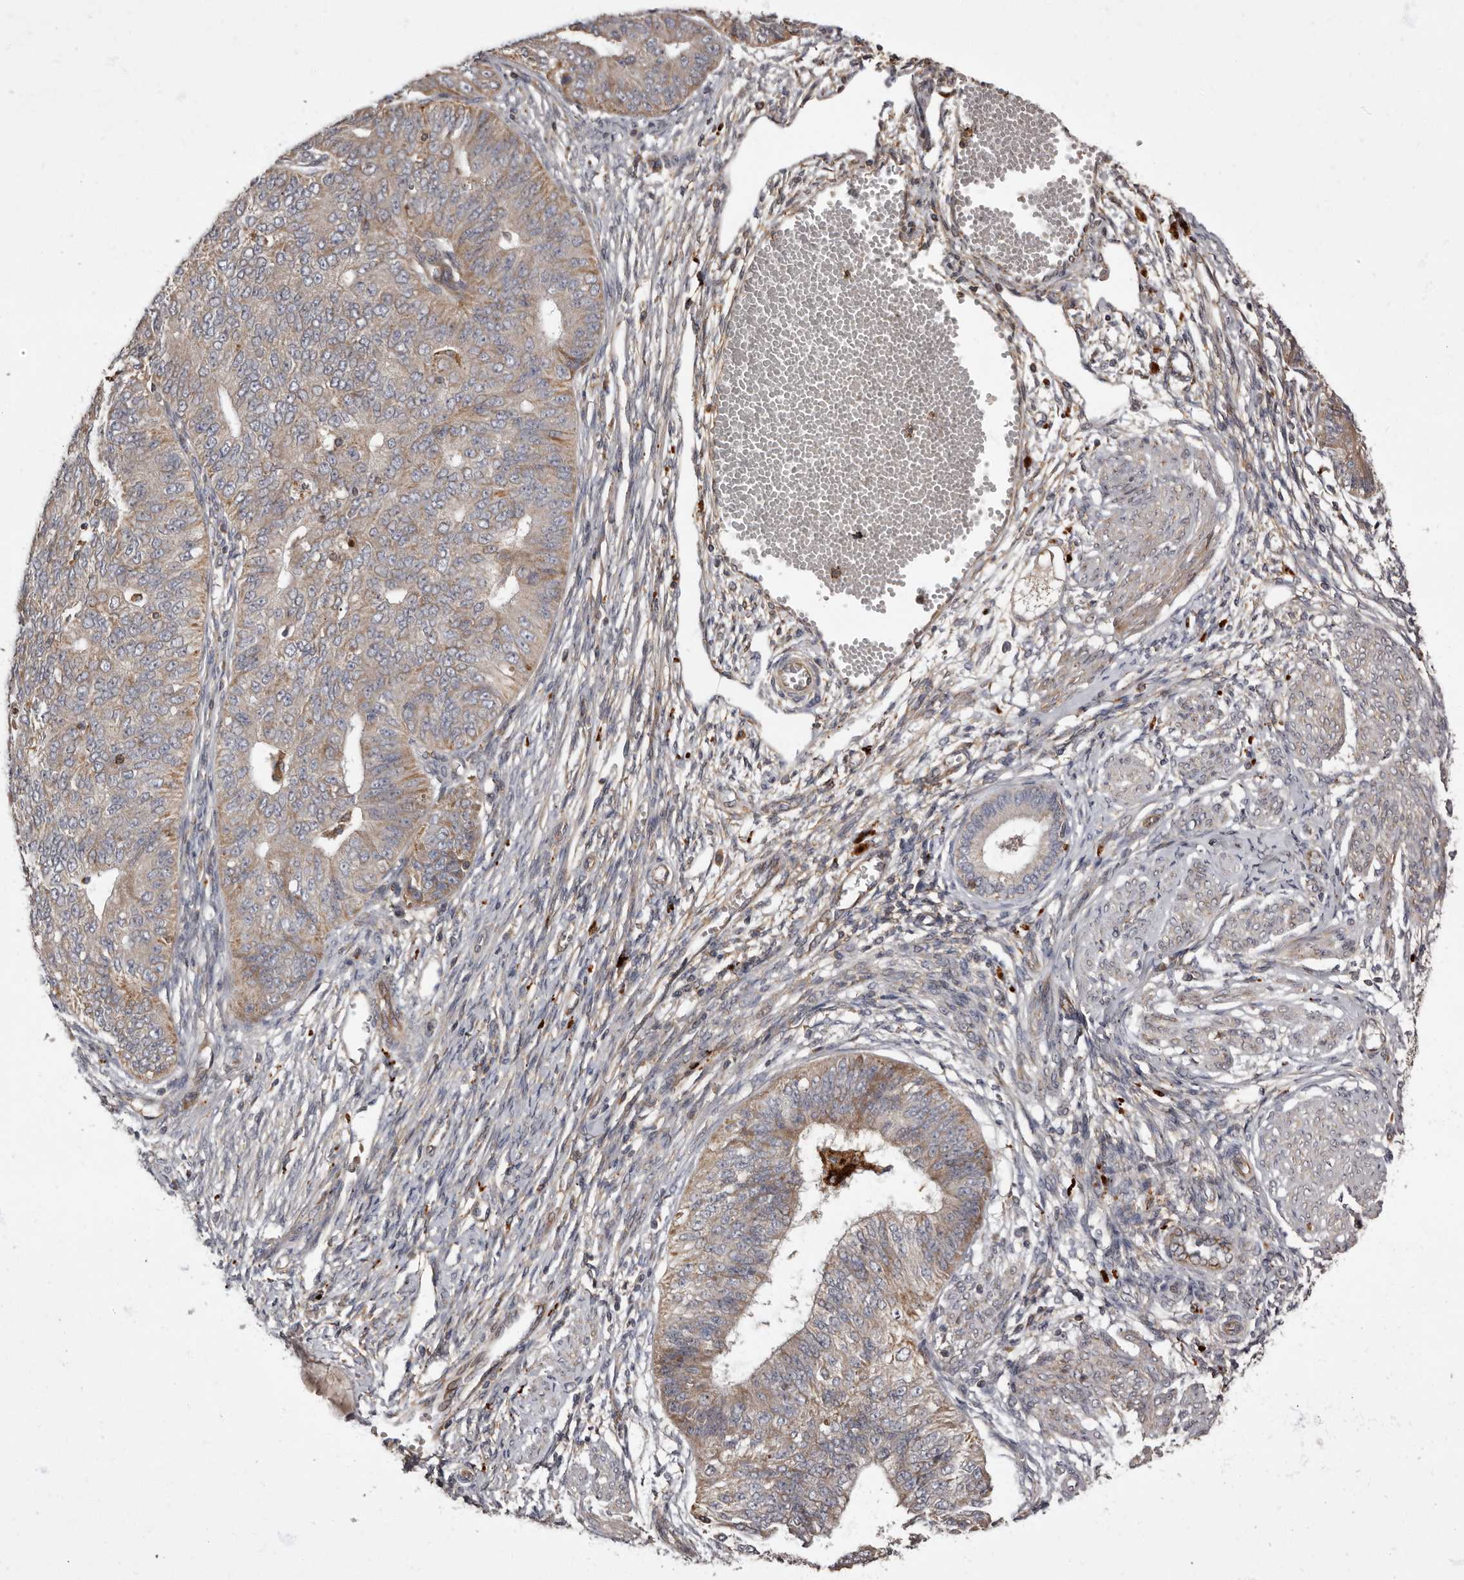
{"staining": {"intensity": "weak", "quantity": "25%-75%", "location": "cytoplasmic/membranous"}, "tissue": "endometrial cancer", "cell_type": "Tumor cells", "image_type": "cancer", "snomed": [{"axis": "morphology", "description": "Adenocarcinoma, NOS"}, {"axis": "topography", "description": "Endometrium"}], "caption": "Endometrial cancer (adenocarcinoma) stained for a protein displays weak cytoplasmic/membranous positivity in tumor cells.", "gene": "ADCY2", "patient": {"sex": "female", "age": 32}}